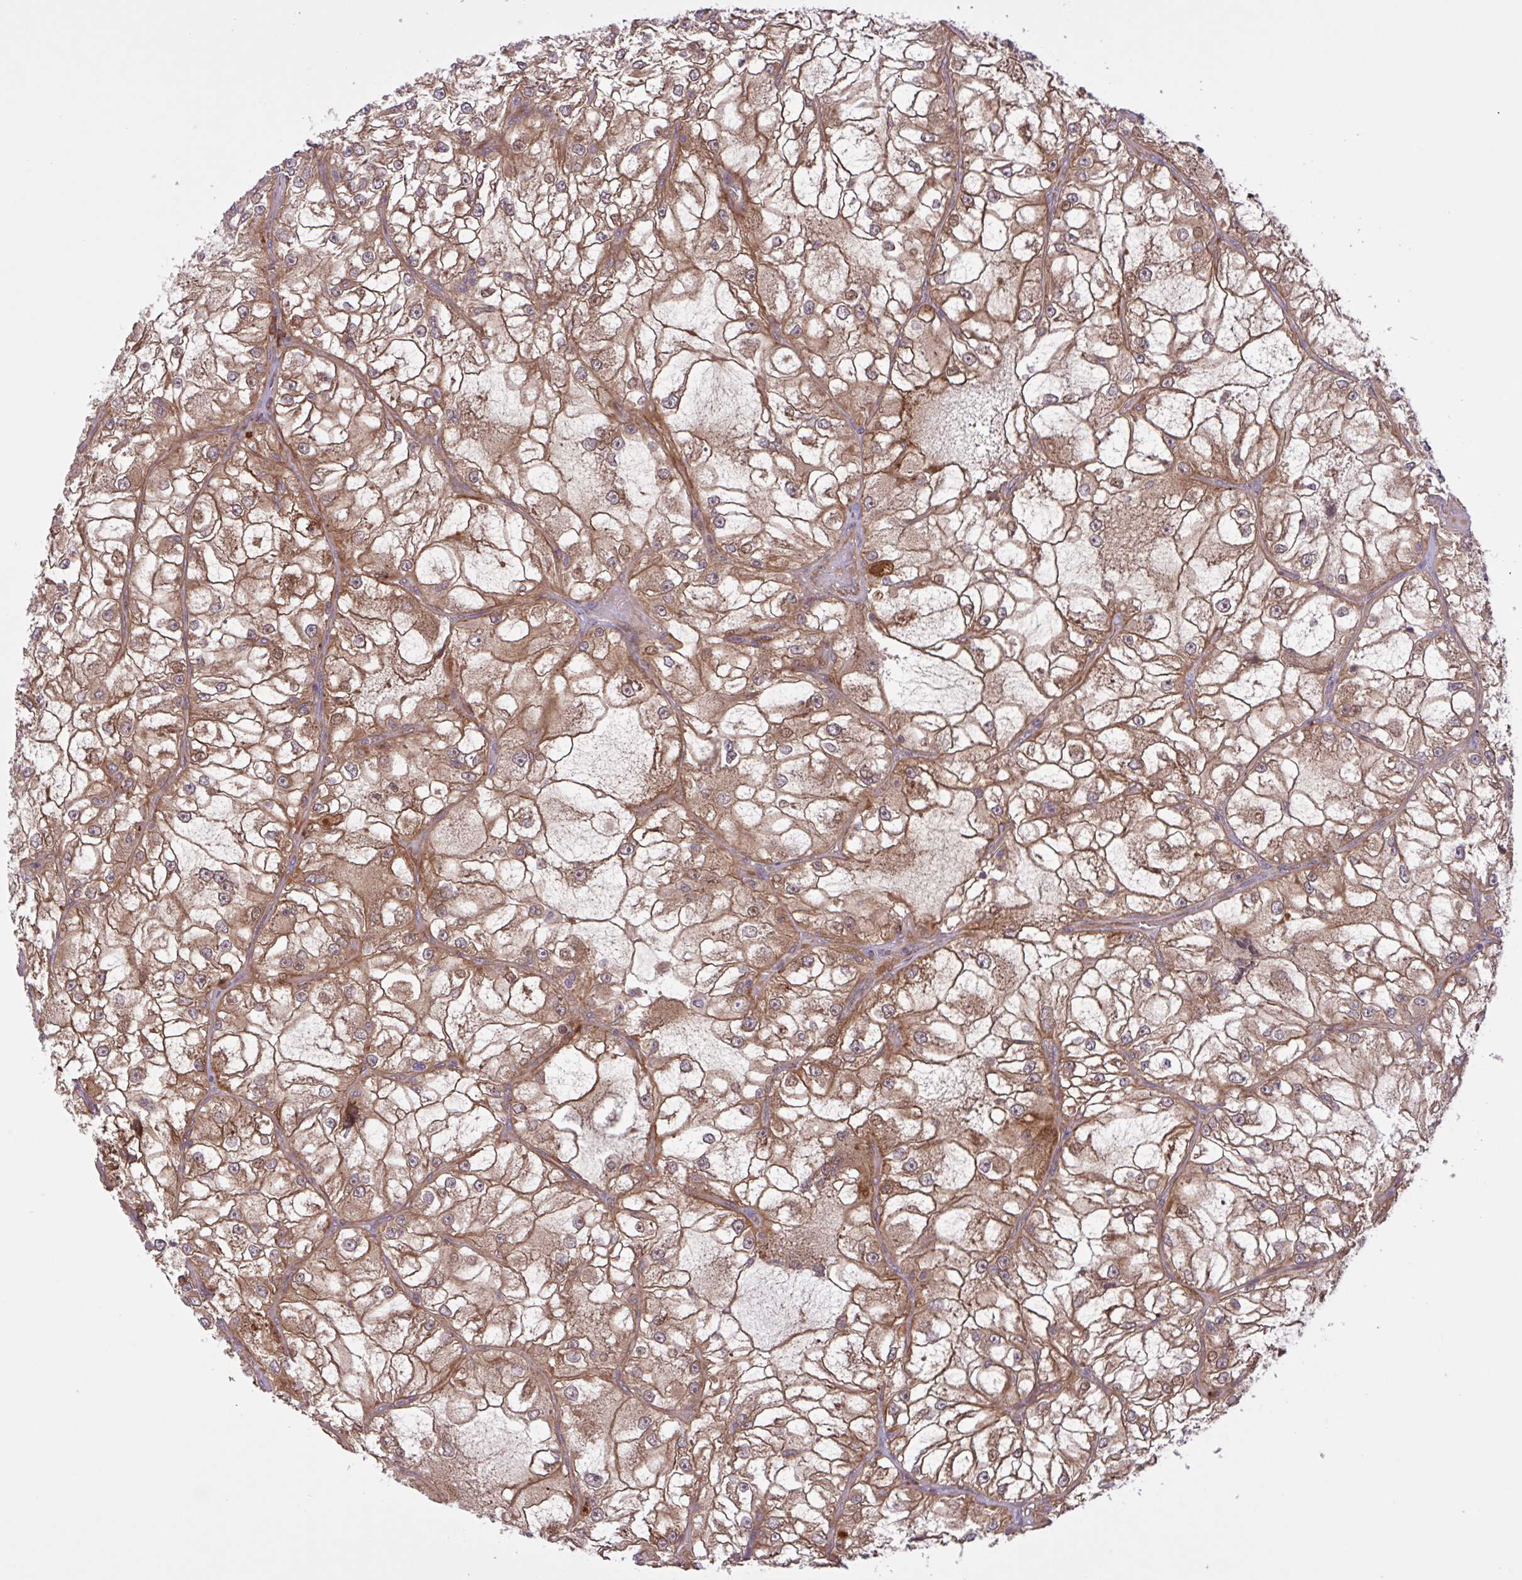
{"staining": {"intensity": "moderate", "quantity": ">75%", "location": "cytoplasmic/membranous"}, "tissue": "renal cancer", "cell_type": "Tumor cells", "image_type": "cancer", "snomed": [{"axis": "morphology", "description": "Adenocarcinoma, NOS"}, {"axis": "topography", "description": "Kidney"}], "caption": "Protein expression analysis of human renal cancer (adenocarcinoma) reveals moderate cytoplasmic/membranous staining in approximately >75% of tumor cells. (DAB IHC with brightfield microscopy, high magnification).", "gene": "INTS10", "patient": {"sex": "female", "age": 72}}